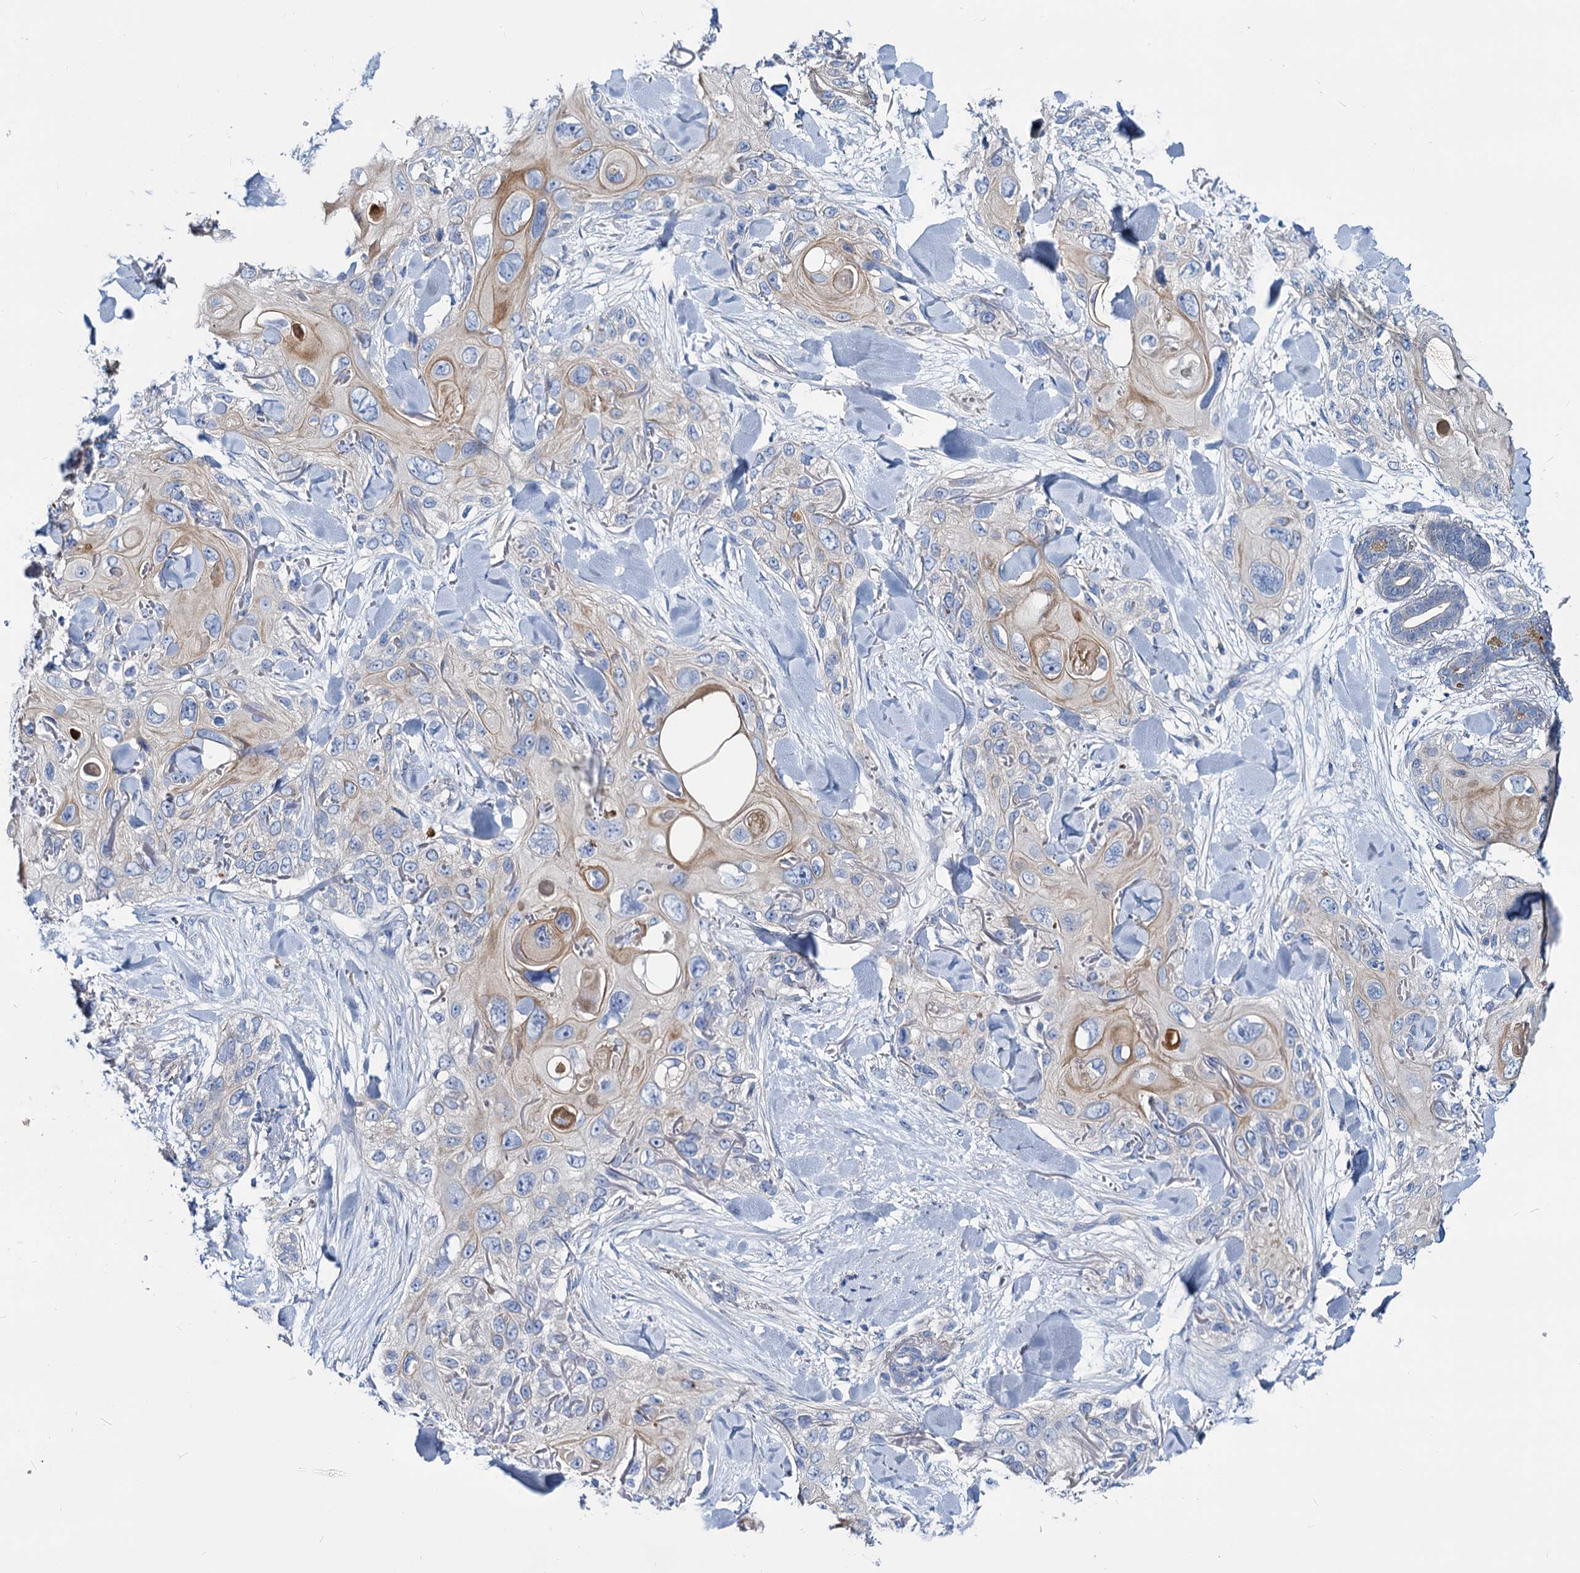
{"staining": {"intensity": "weak", "quantity": "25%-75%", "location": "cytoplasmic/membranous"}, "tissue": "skin cancer", "cell_type": "Tumor cells", "image_type": "cancer", "snomed": [{"axis": "morphology", "description": "Normal tissue, NOS"}, {"axis": "morphology", "description": "Squamous cell carcinoma, NOS"}, {"axis": "topography", "description": "Skin"}], "caption": "IHC of skin squamous cell carcinoma reveals low levels of weak cytoplasmic/membranous expression in about 25%-75% of tumor cells. (Brightfield microscopy of DAB IHC at high magnification).", "gene": "DYDC2", "patient": {"sex": "male", "age": 72}}